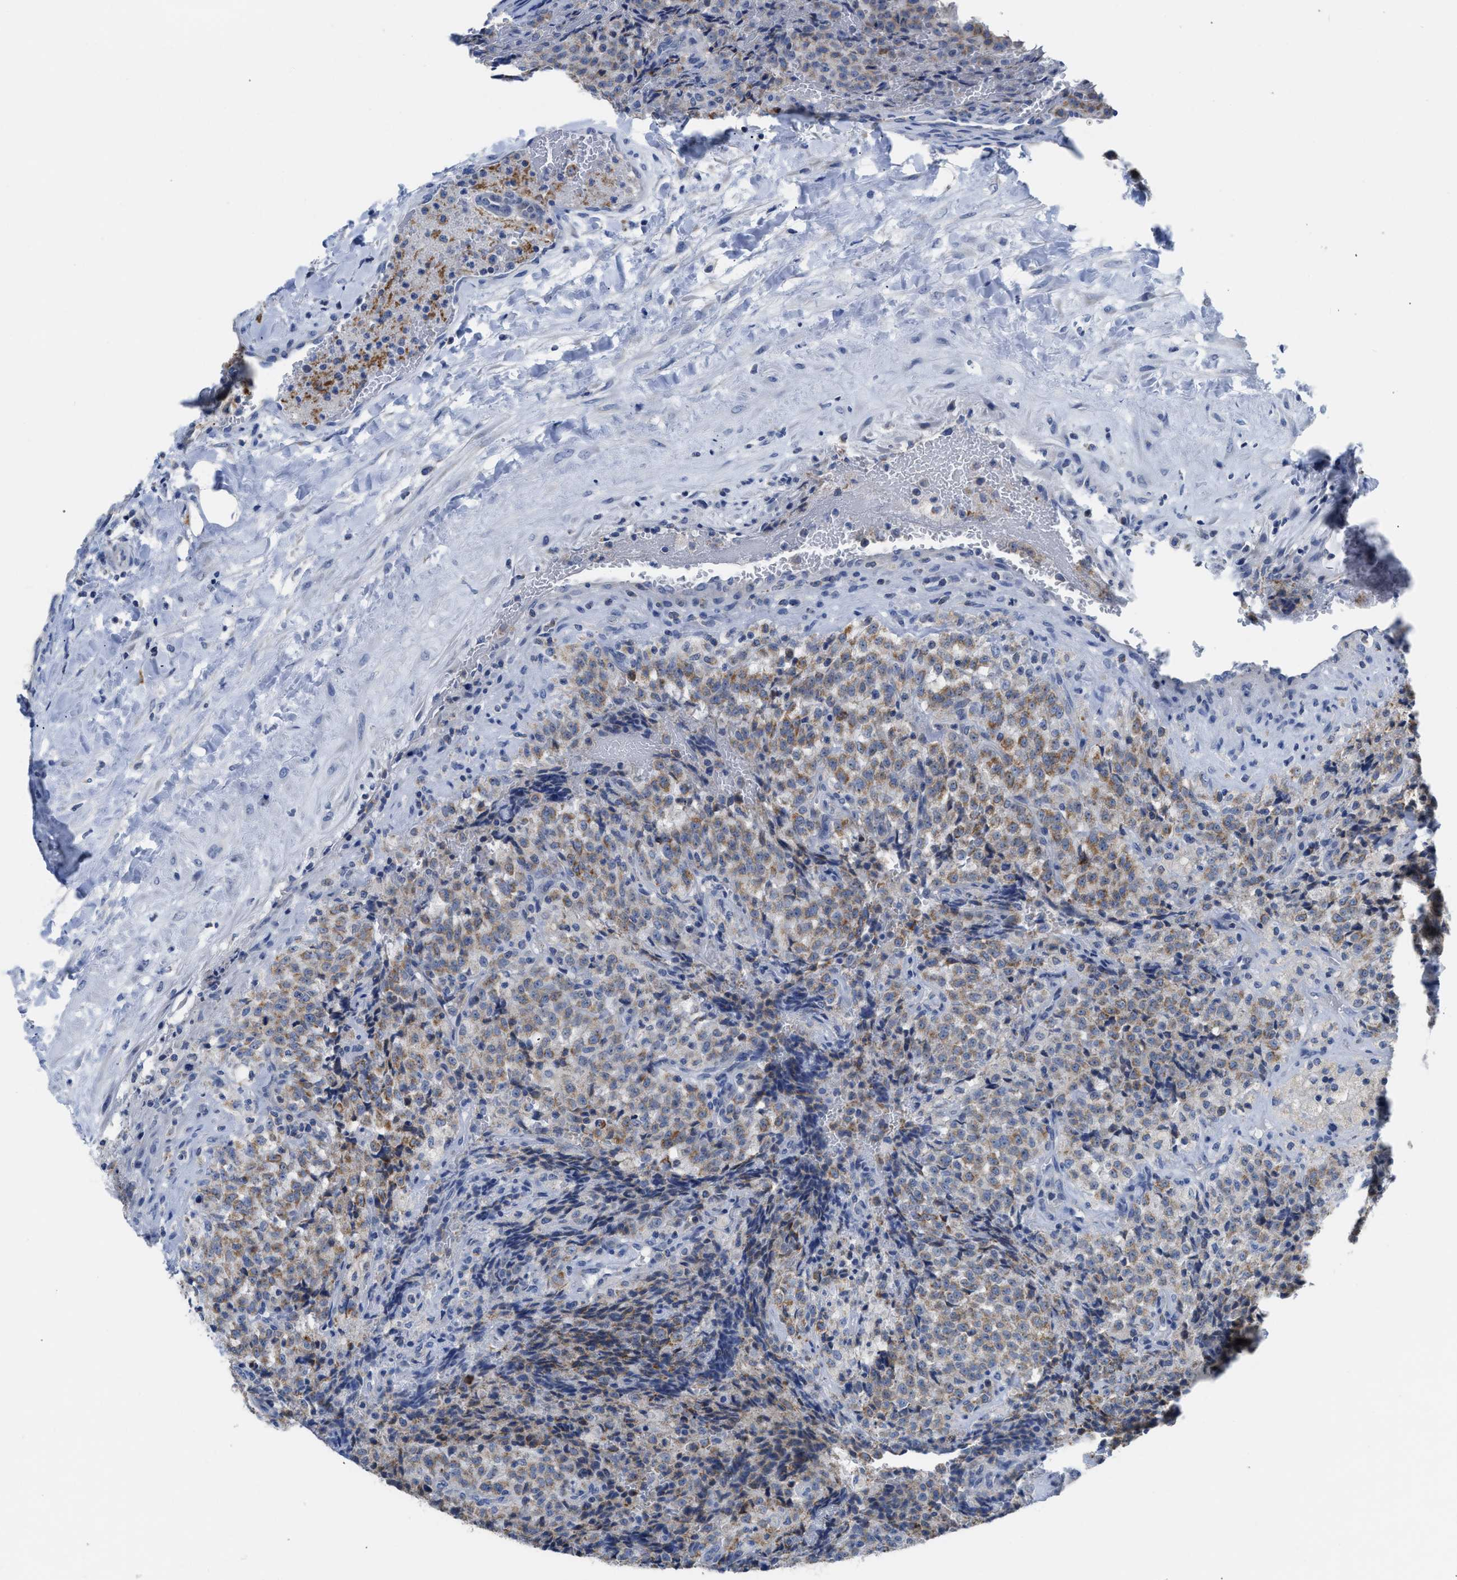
{"staining": {"intensity": "weak", "quantity": ">75%", "location": "cytoplasmic/membranous"}, "tissue": "testis cancer", "cell_type": "Tumor cells", "image_type": "cancer", "snomed": [{"axis": "morphology", "description": "Seminoma, NOS"}, {"axis": "topography", "description": "Testis"}], "caption": "Immunohistochemistry (IHC) of seminoma (testis) demonstrates low levels of weak cytoplasmic/membranous positivity in approximately >75% of tumor cells.", "gene": "ETFA", "patient": {"sex": "male", "age": 59}}